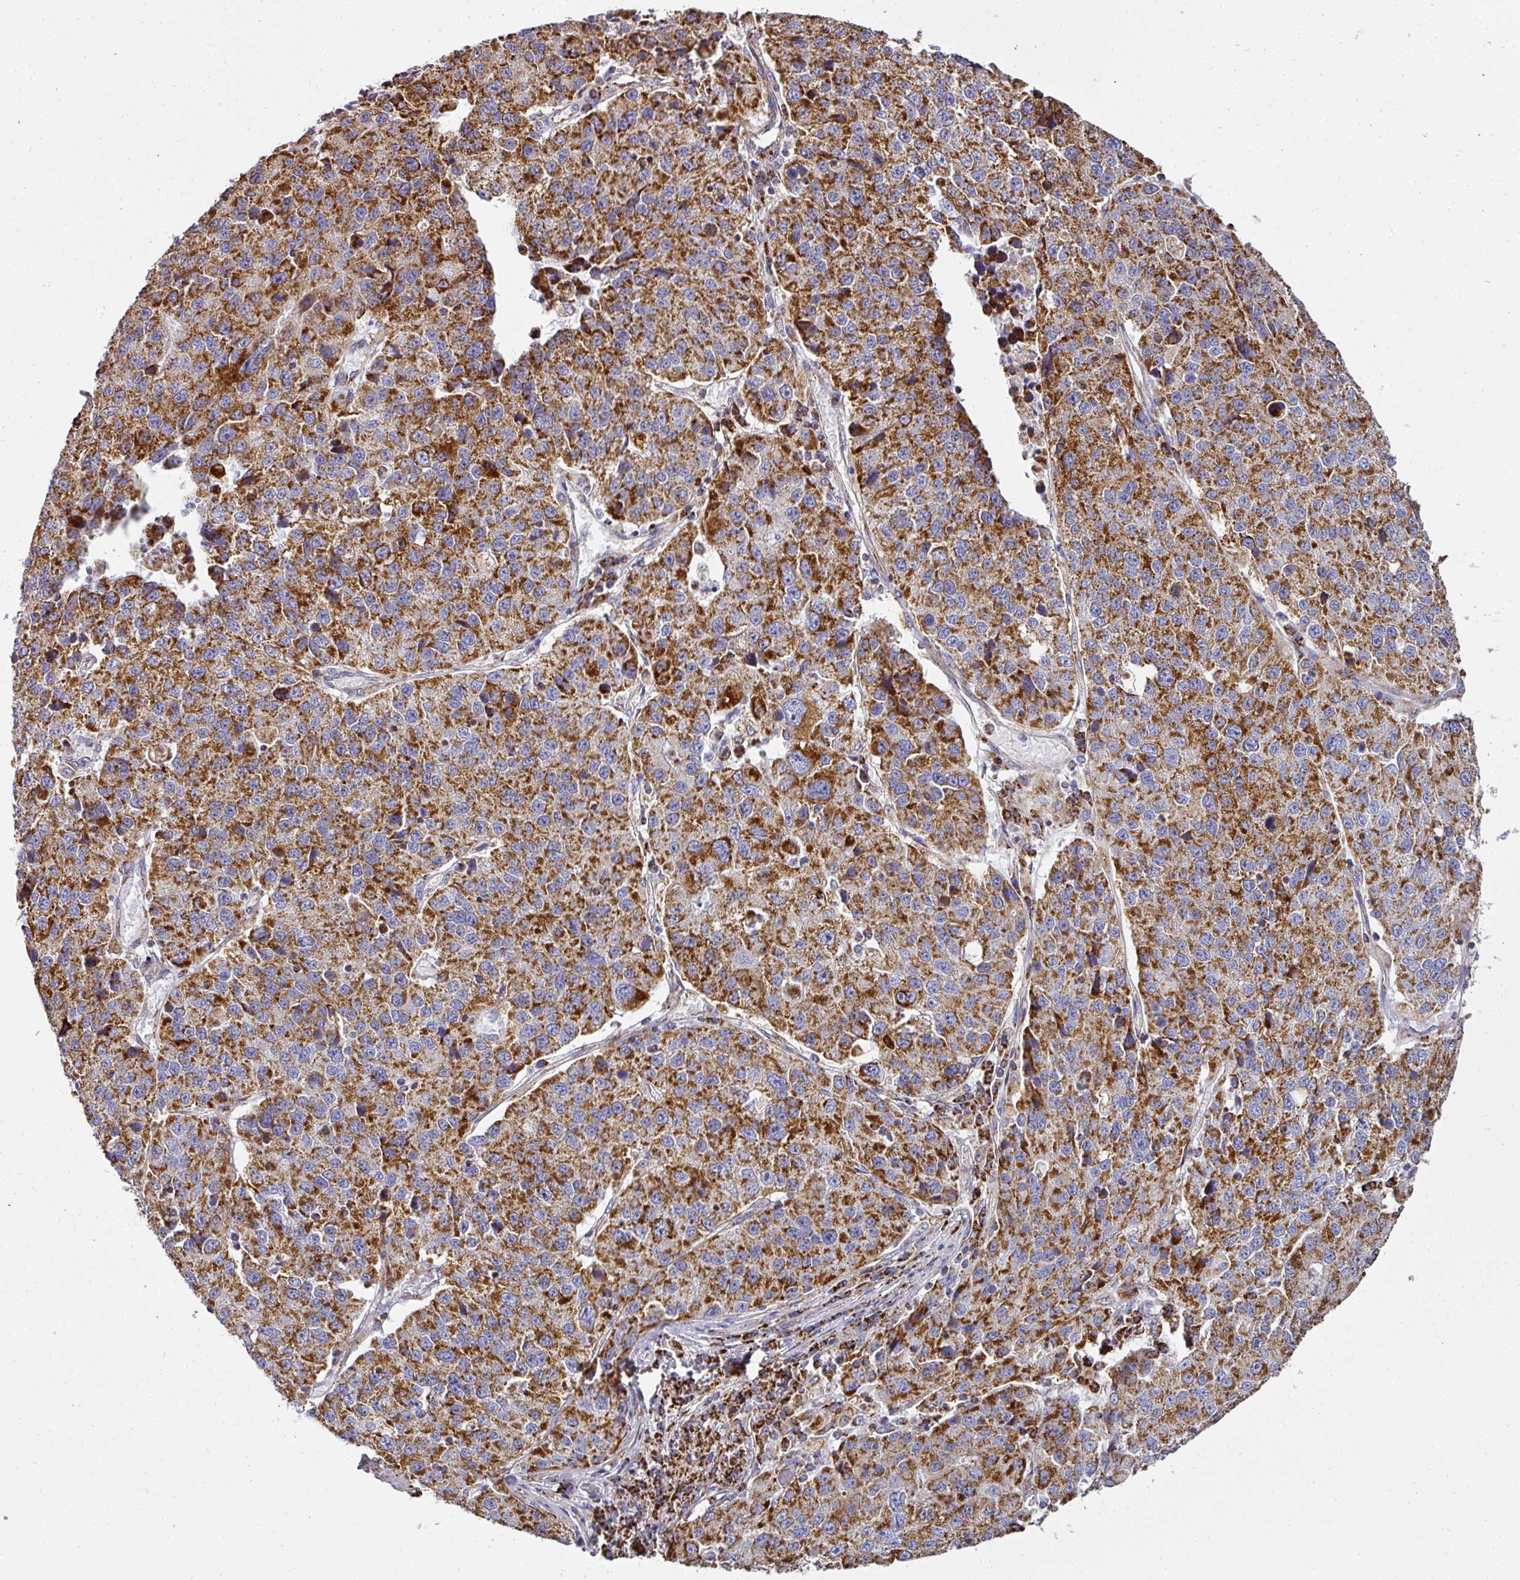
{"staining": {"intensity": "strong", "quantity": ">75%", "location": "cytoplasmic/membranous"}, "tissue": "stomach cancer", "cell_type": "Tumor cells", "image_type": "cancer", "snomed": [{"axis": "morphology", "description": "Adenocarcinoma, NOS"}, {"axis": "topography", "description": "Stomach"}], "caption": "Stomach cancer (adenocarcinoma) tissue exhibits strong cytoplasmic/membranous expression in approximately >75% of tumor cells, visualized by immunohistochemistry.", "gene": "UQCRFS1", "patient": {"sex": "male", "age": 71}}